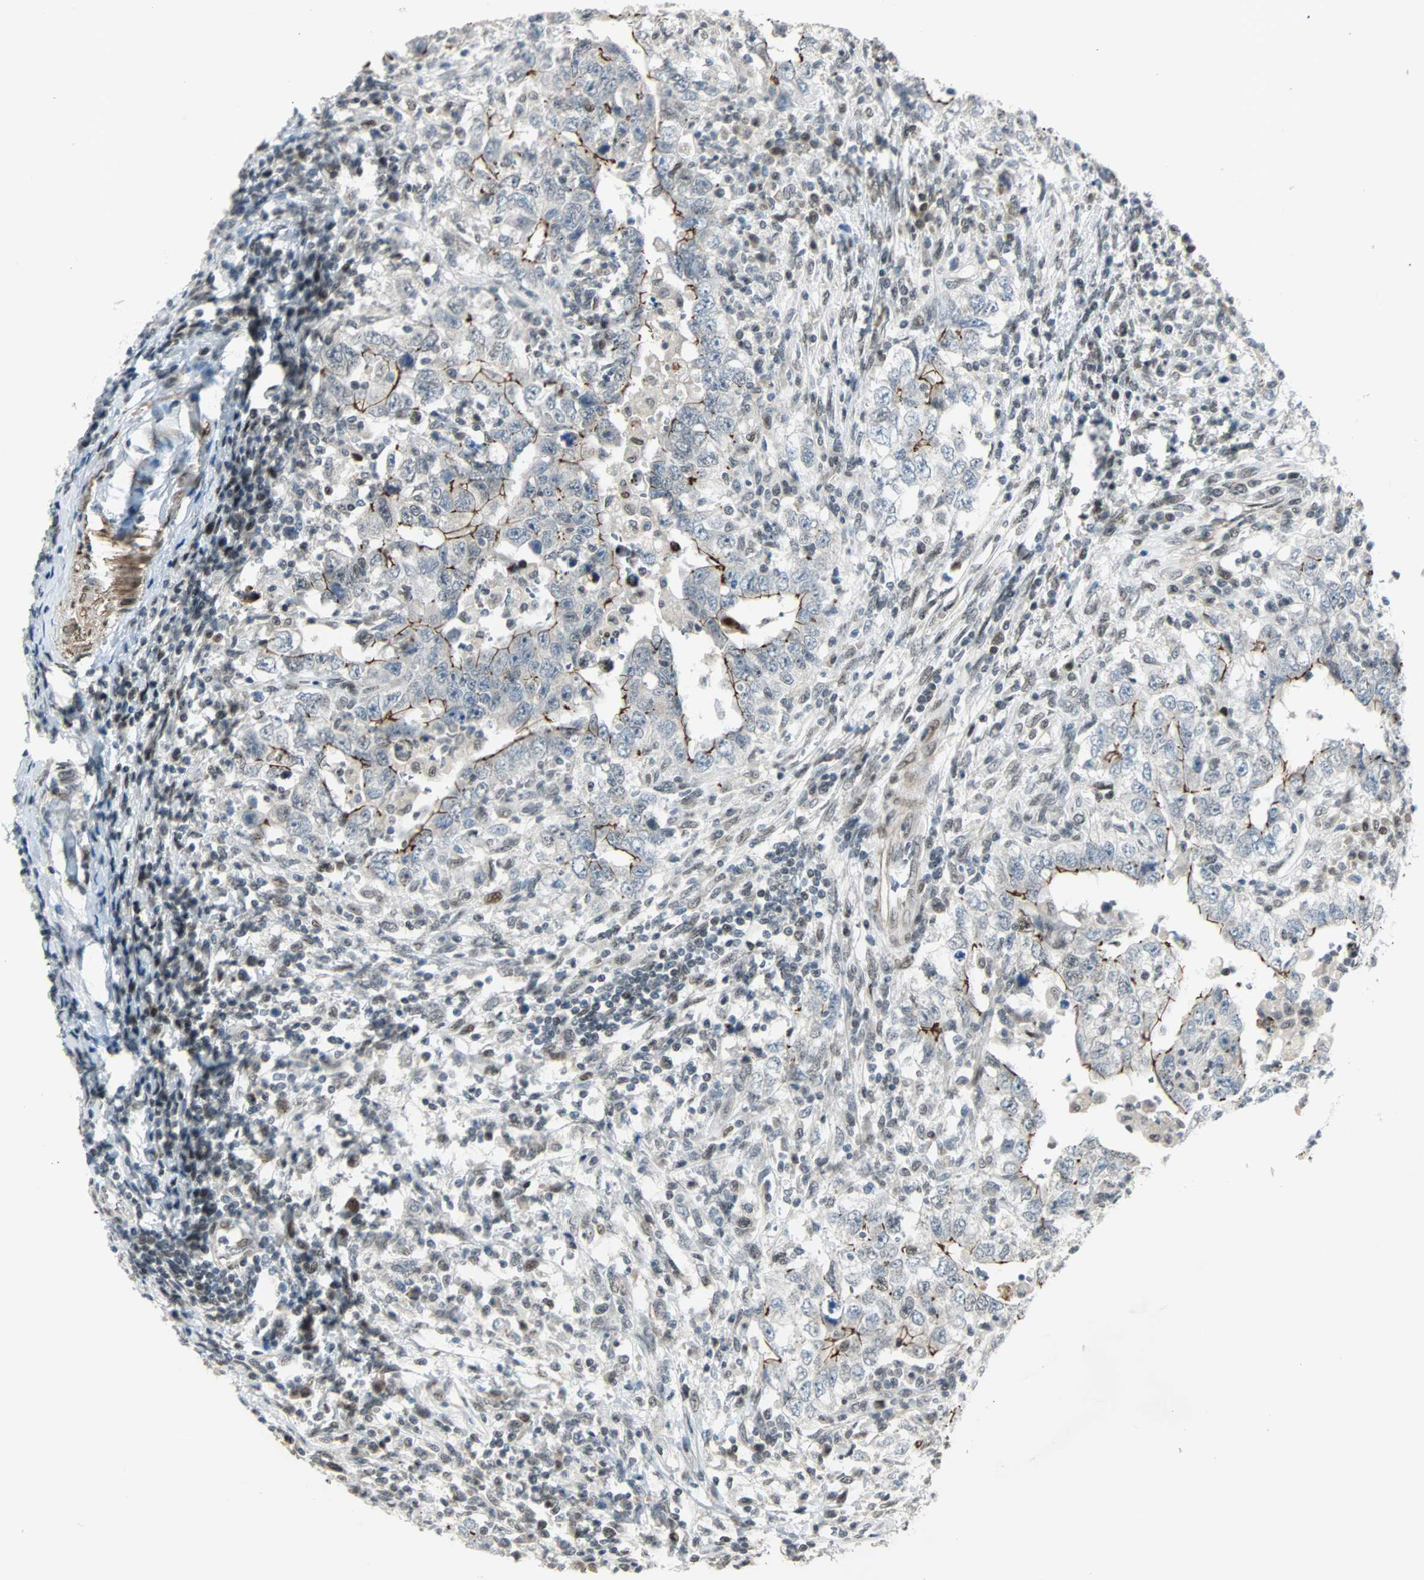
{"staining": {"intensity": "weak", "quantity": "25%-75%", "location": "cytoplasmic/membranous"}, "tissue": "testis cancer", "cell_type": "Tumor cells", "image_type": "cancer", "snomed": [{"axis": "morphology", "description": "Carcinoma, Embryonal, NOS"}, {"axis": "topography", "description": "Testis"}], "caption": "The micrograph exhibits a brown stain indicating the presence of a protein in the cytoplasmic/membranous of tumor cells in testis cancer (embryonal carcinoma).", "gene": "CBX4", "patient": {"sex": "male", "age": 26}}